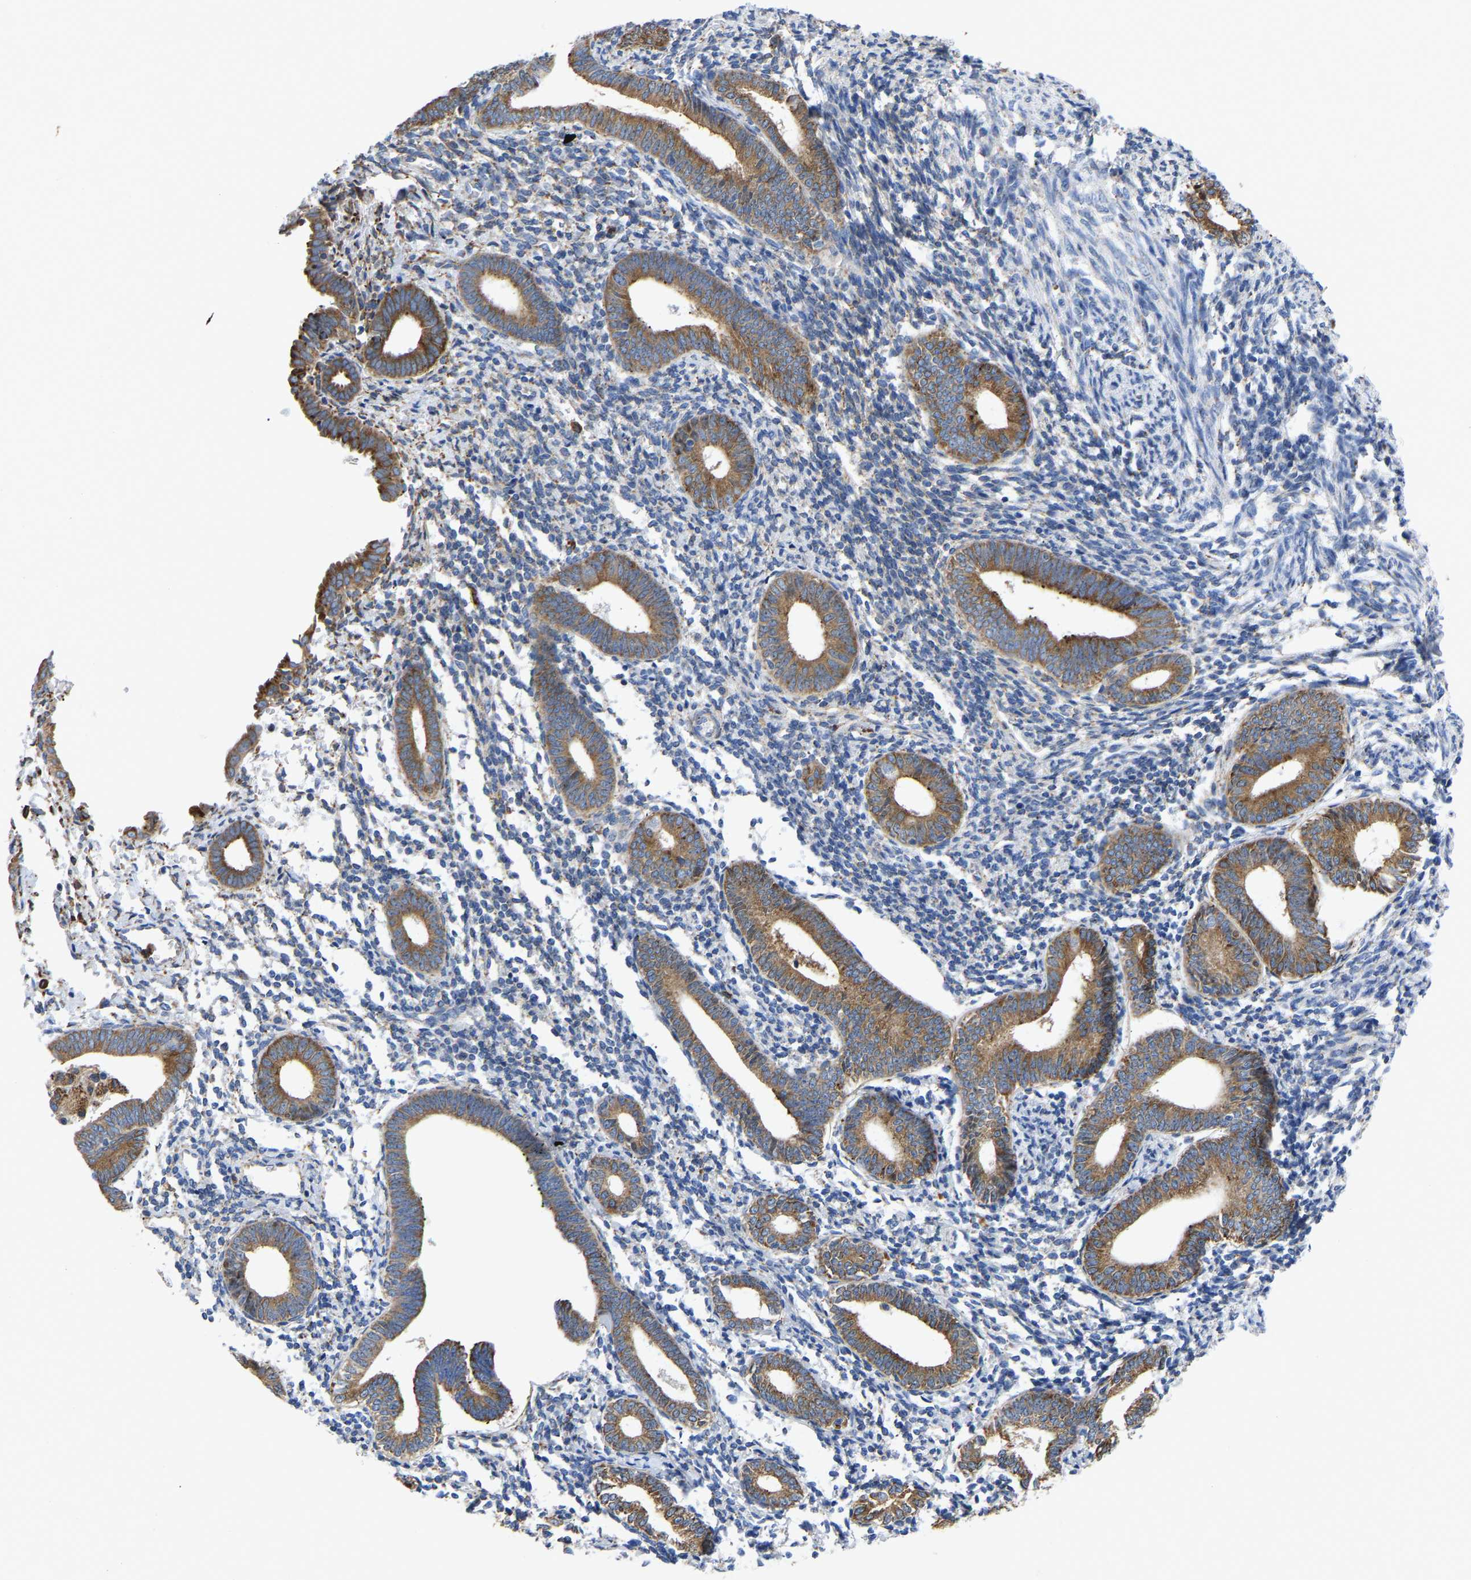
{"staining": {"intensity": "weak", "quantity": "<25%", "location": "cytoplasmic/membranous"}, "tissue": "endometrium", "cell_type": "Cells in endometrial stroma", "image_type": "normal", "snomed": [{"axis": "morphology", "description": "Normal tissue, NOS"}, {"axis": "morphology", "description": "Adenocarcinoma, NOS"}, {"axis": "topography", "description": "Endometrium"}], "caption": "Image shows no protein staining in cells in endometrial stroma of unremarkable endometrium. The staining was performed using DAB to visualize the protein expression in brown, while the nuclei were stained in blue with hematoxylin (Magnification: 20x).", "gene": "P4HB", "patient": {"sex": "female", "age": 57}}